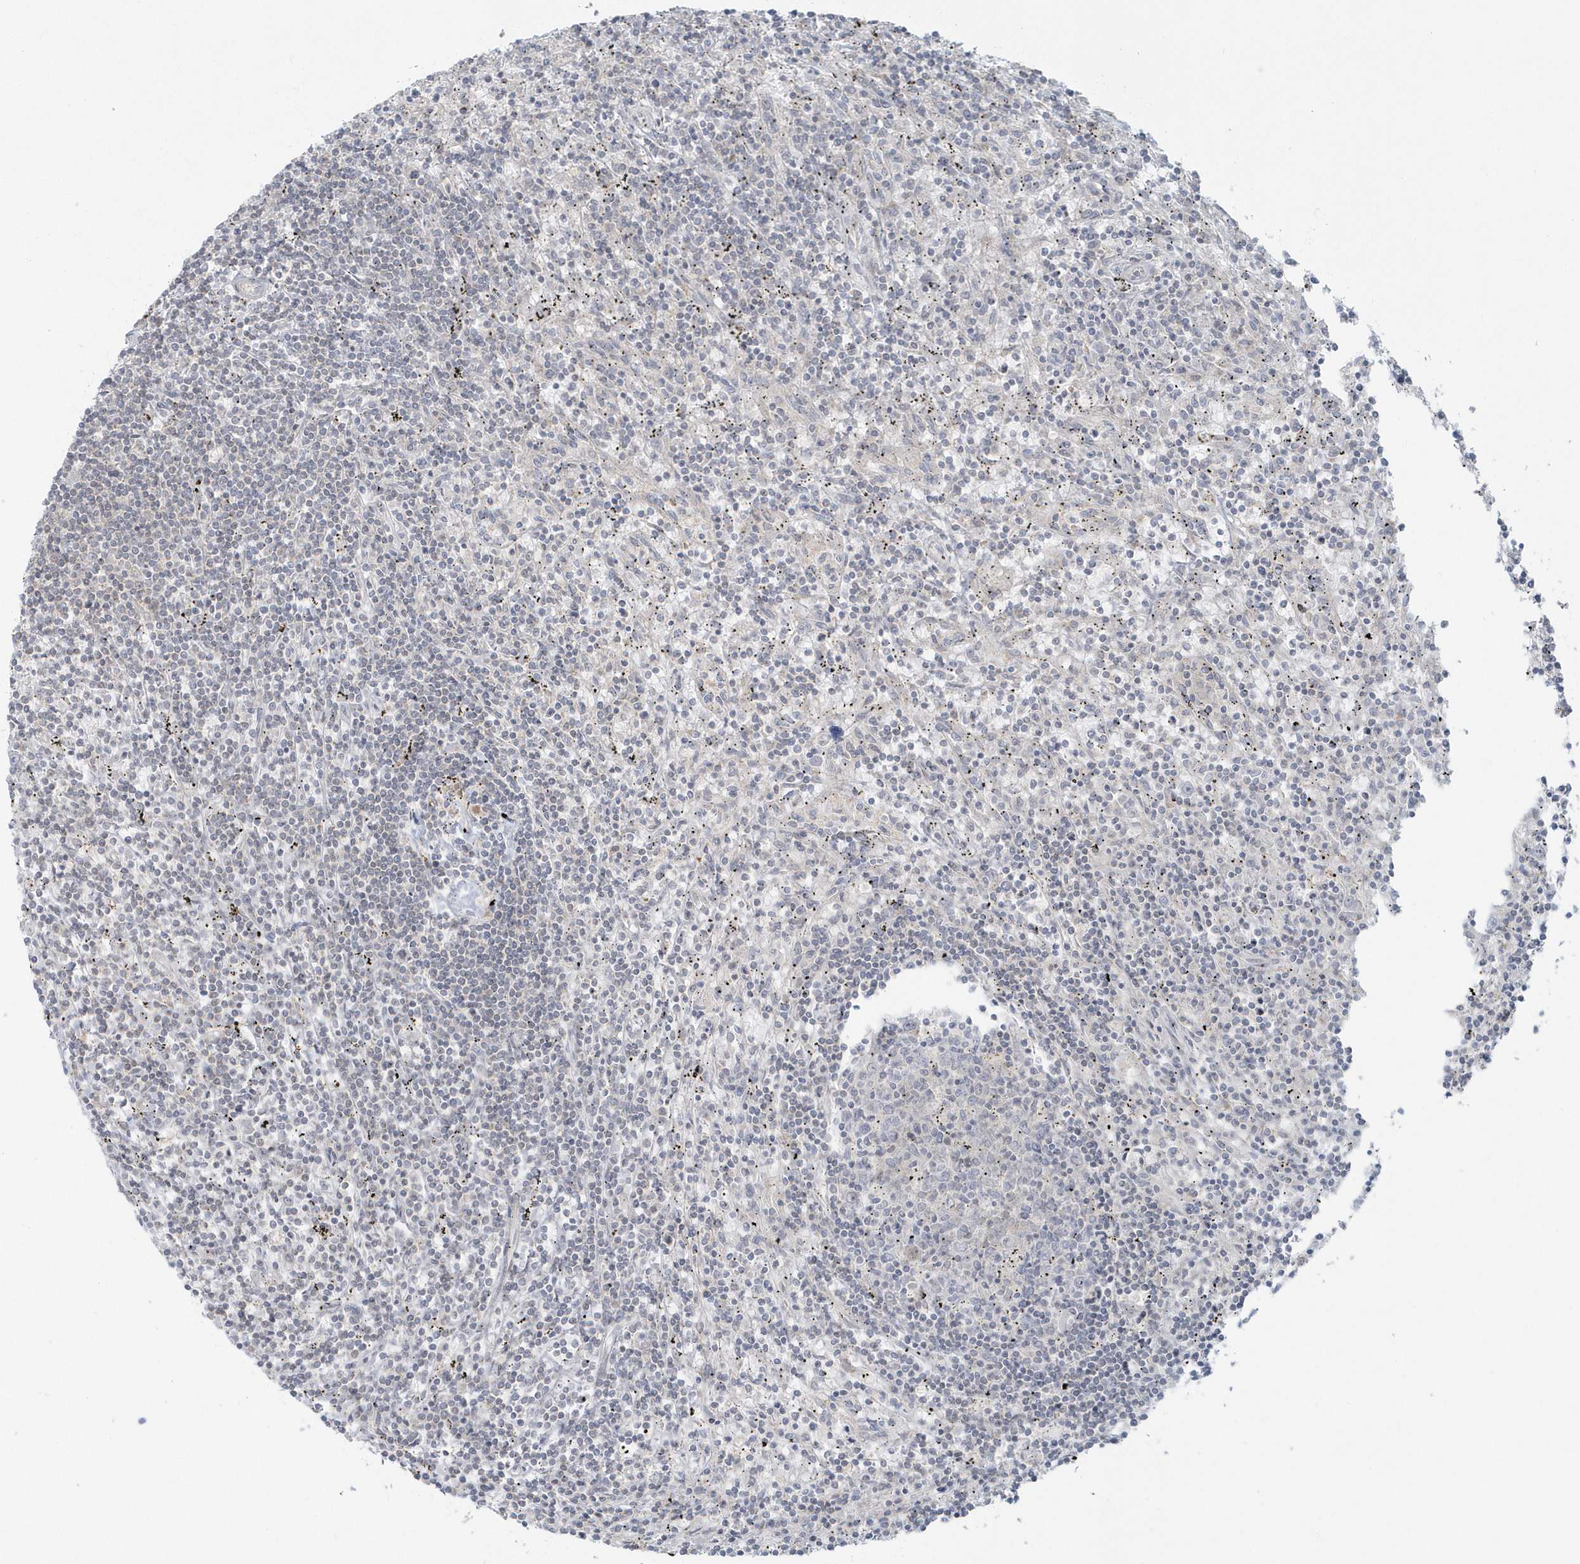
{"staining": {"intensity": "negative", "quantity": "none", "location": "none"}, "tissue": "lymphoma", "cell_type": "Tumor cells", "image_type": "cancer", "snomed": [{"axis": "morphology", "description": "Malignant lymphoma, non-Hodgkin's type, Low grade"}, {"axis": "topography", "description": "Spleen"}], "caption": "DAB immunohistochemical staining of malignant lymphoma, non-Hodgkin's type (low-grade) exhibits no significant positivity in tumor cells.", "gene": "BLTP3A", "patient": {"sex": "male", "age": 76}}